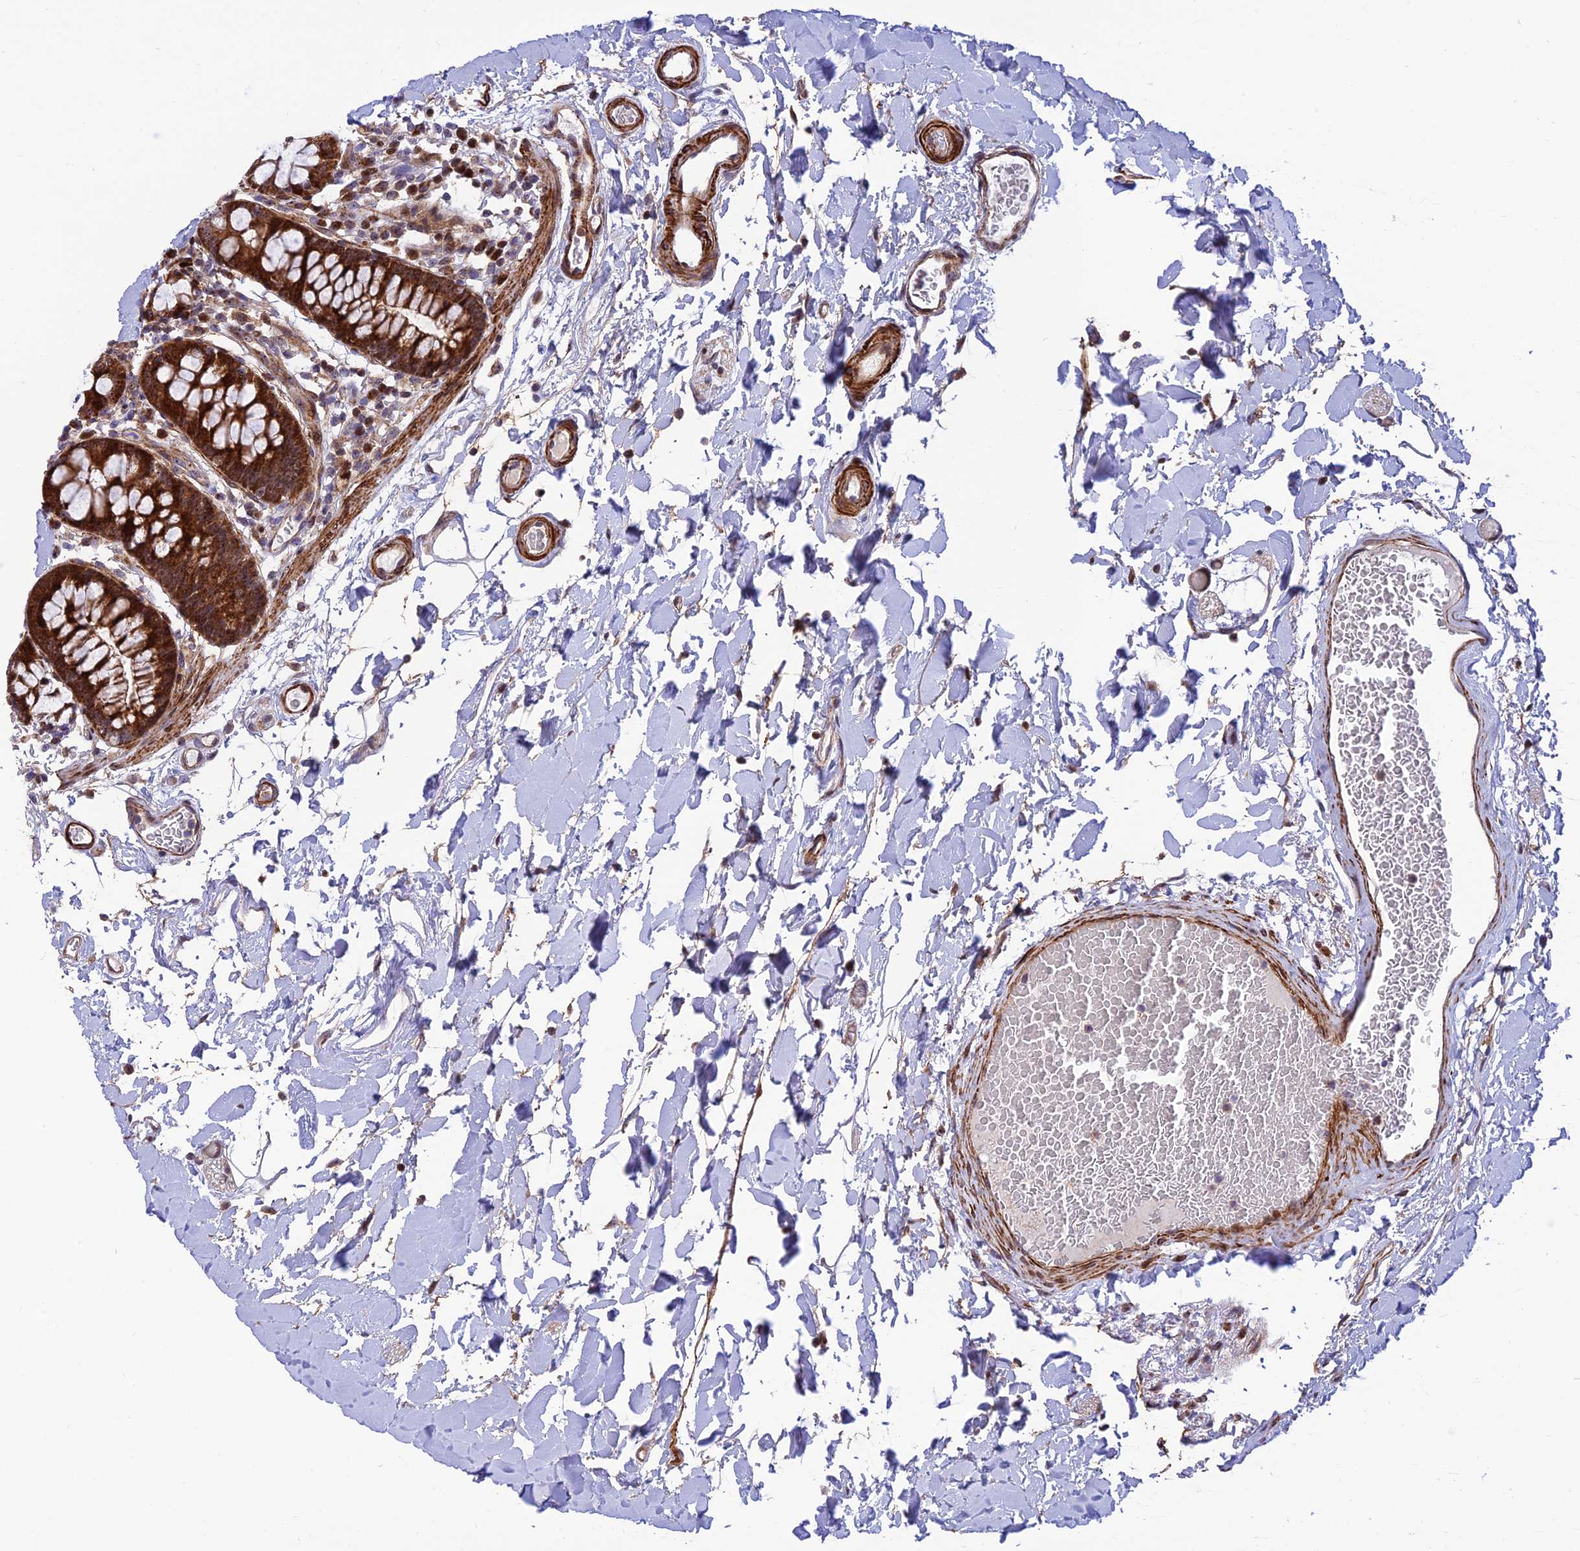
{"staining": {"intensity": "strong", "quantity": ">75%", "location": "cytoplasmic/membranous"}, "tissue": "colon", "cell_type": "Endothelial cells", "image_type": "normal", "snomed": [{"axis": "morphology", "description": "Normal tissue, NOS"}, {"axis": "topography", "description": "Colon"}], "caption": "A high-resolution micrograph shows IHC staining of normal colon, which shows strong cytoplasmic/membranous staining in approximately >75% of endothelial cells. (DAB IHC, brown staining for protein, blue staining for nuclei).", "gene": "KBTBD7", "patient": {"sex": "male", "age": 75}}